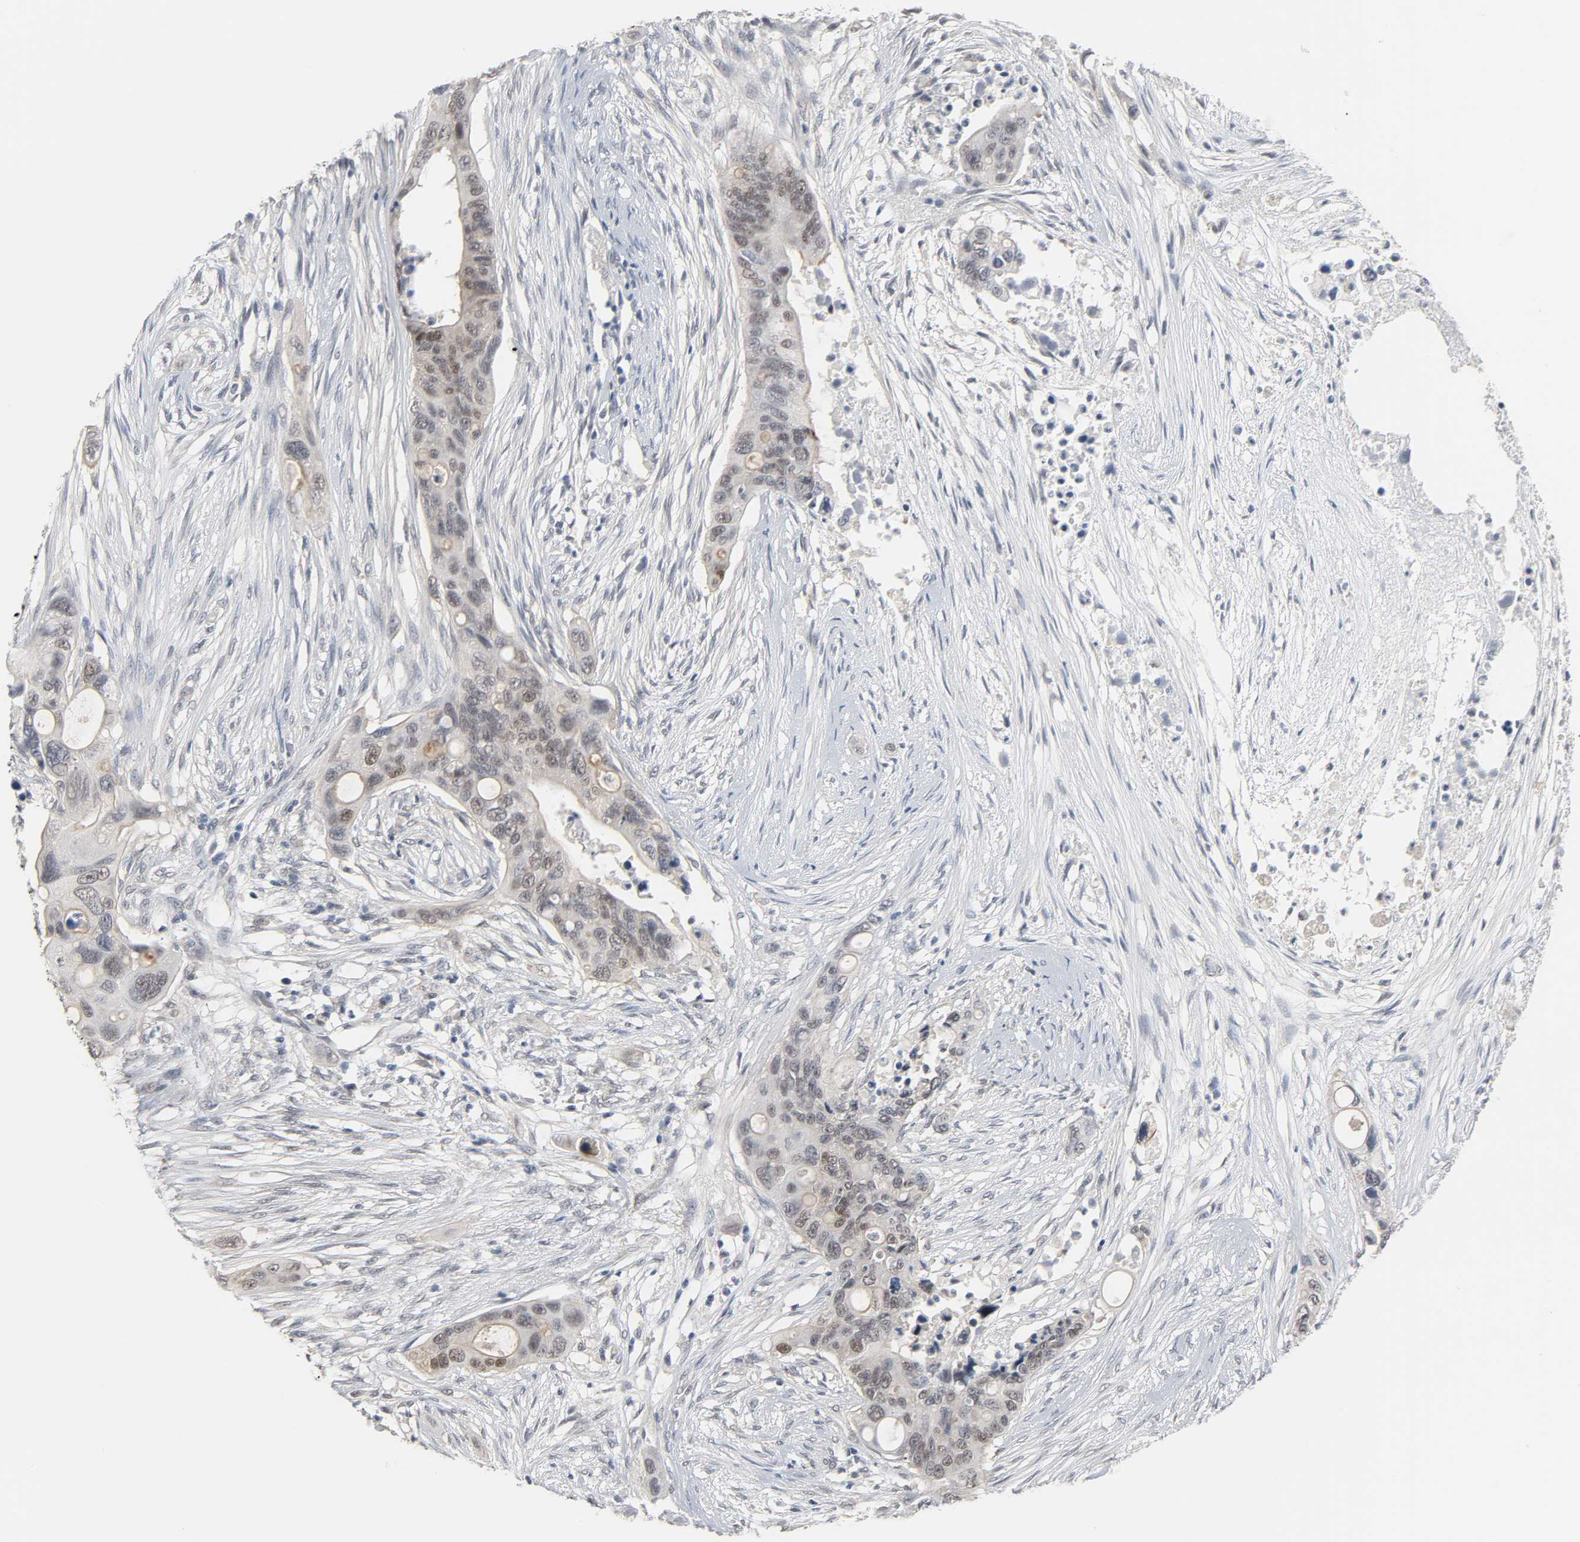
{"staining": {"intensity": "weak", "quantity": "<25%", "location": "cytoplasmic/membranous"}, "tissue": "colorectal cancer", "cell_type": "Tumor cells", "image_type": "cancer", "snomed": [{"axis": "morphology", "description": "Adenocarcinoma, NOS"}, {"axis": "topography", "description": "Colon"}], "caption": "Immunohistochemical staining of human adenocarcinoma (colorectal) displays no significant staining in tumor cells.", "gene": "ACSS2", "patient": {"sex": "female", "age": 57}}